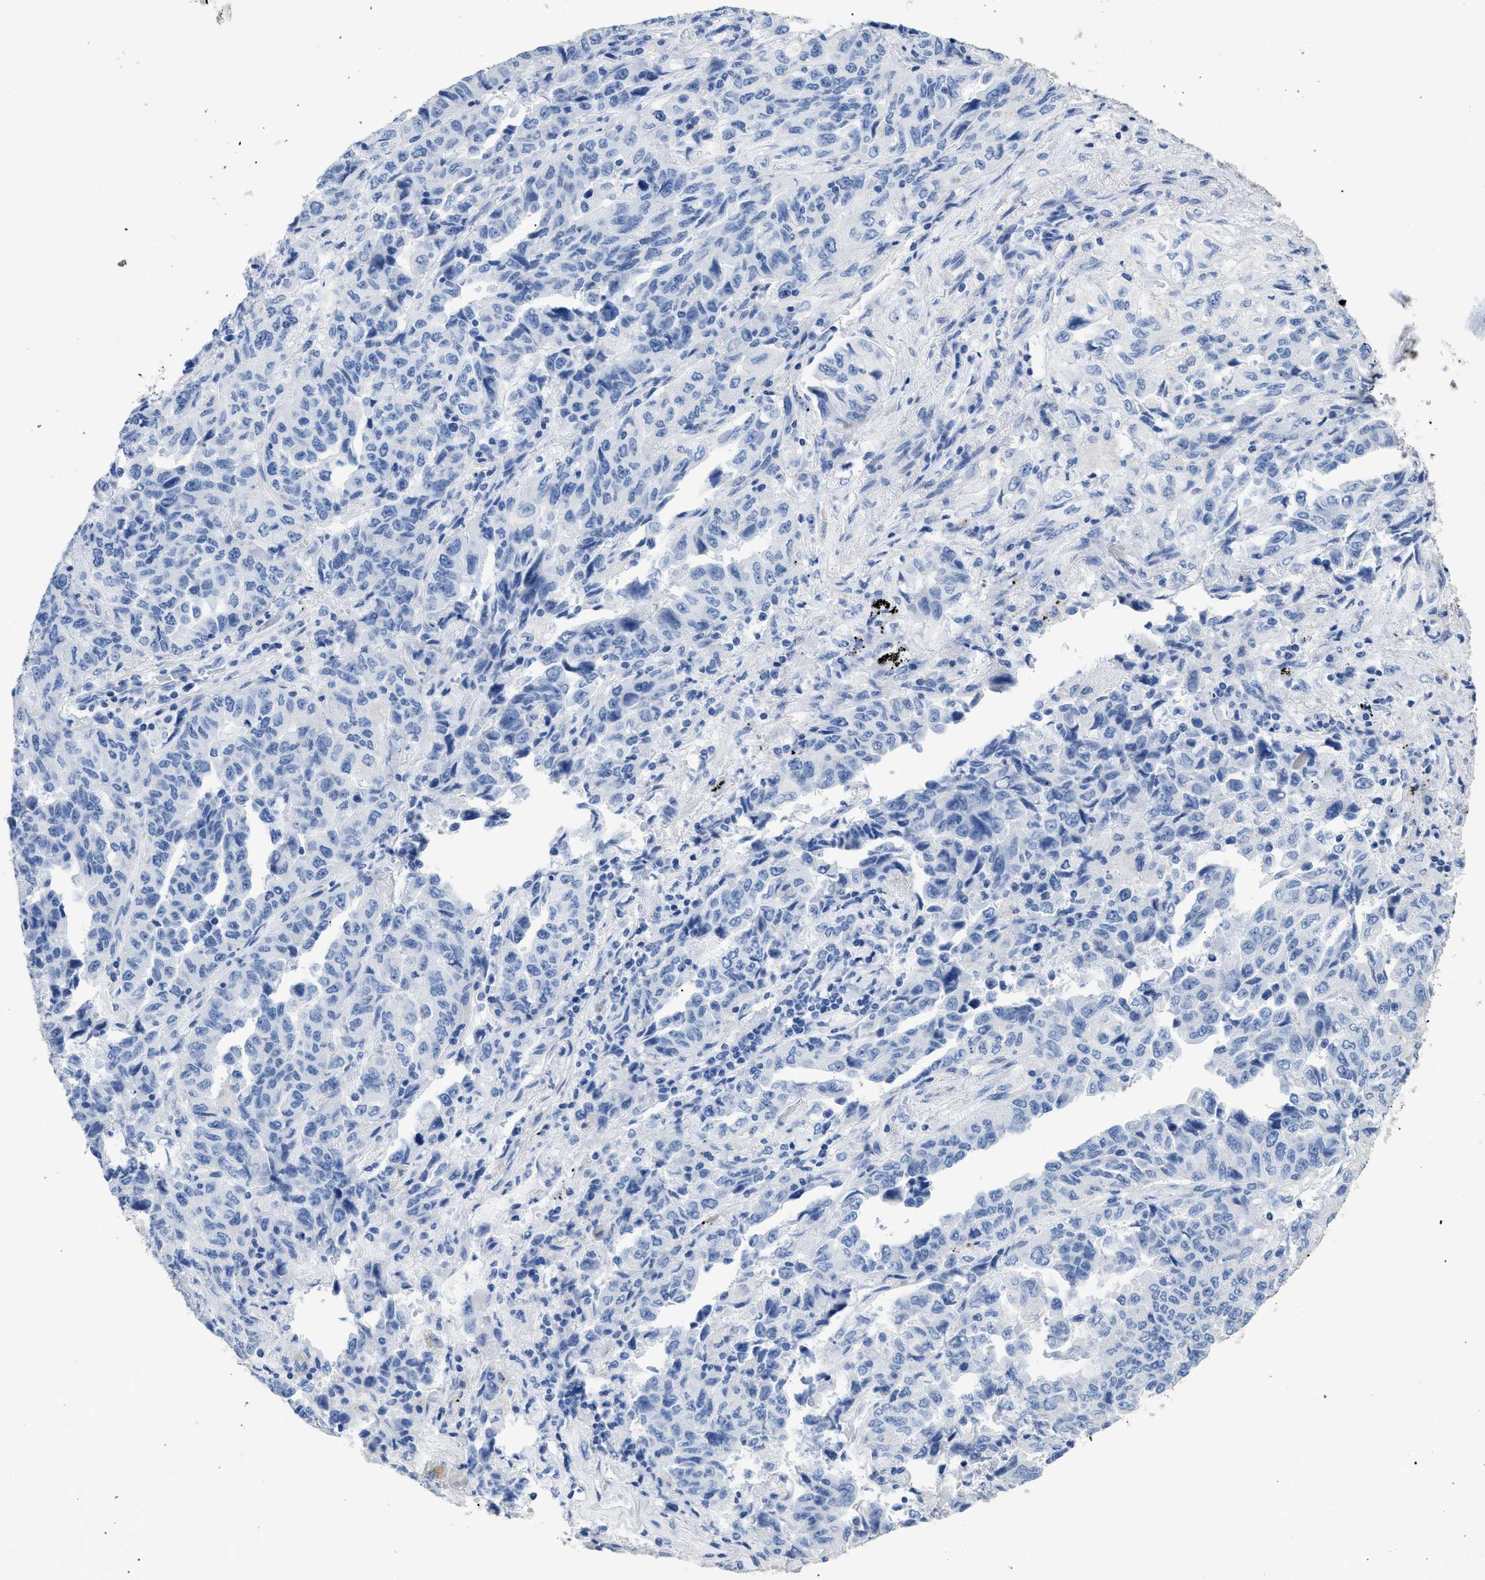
{"staining": {"intensity": "negative", "quantity": "none", "location": "none"}, "tissue": "lung cancer", "cell_type": "Tumor cells", "image_type": "cancer", "snomed": [{"axis": "morphology", "description": "Adenocarcinoma, NOS"}, {"axis": "topography", "description": "Lung"}], "caption": "Adenocarcinoma (lung) stained for a protein using immunohistochemistry (IHC) reveals no positivity tumor cells.", "gene": "DLC1", "patient": {"sex": "female", "age": 51}}